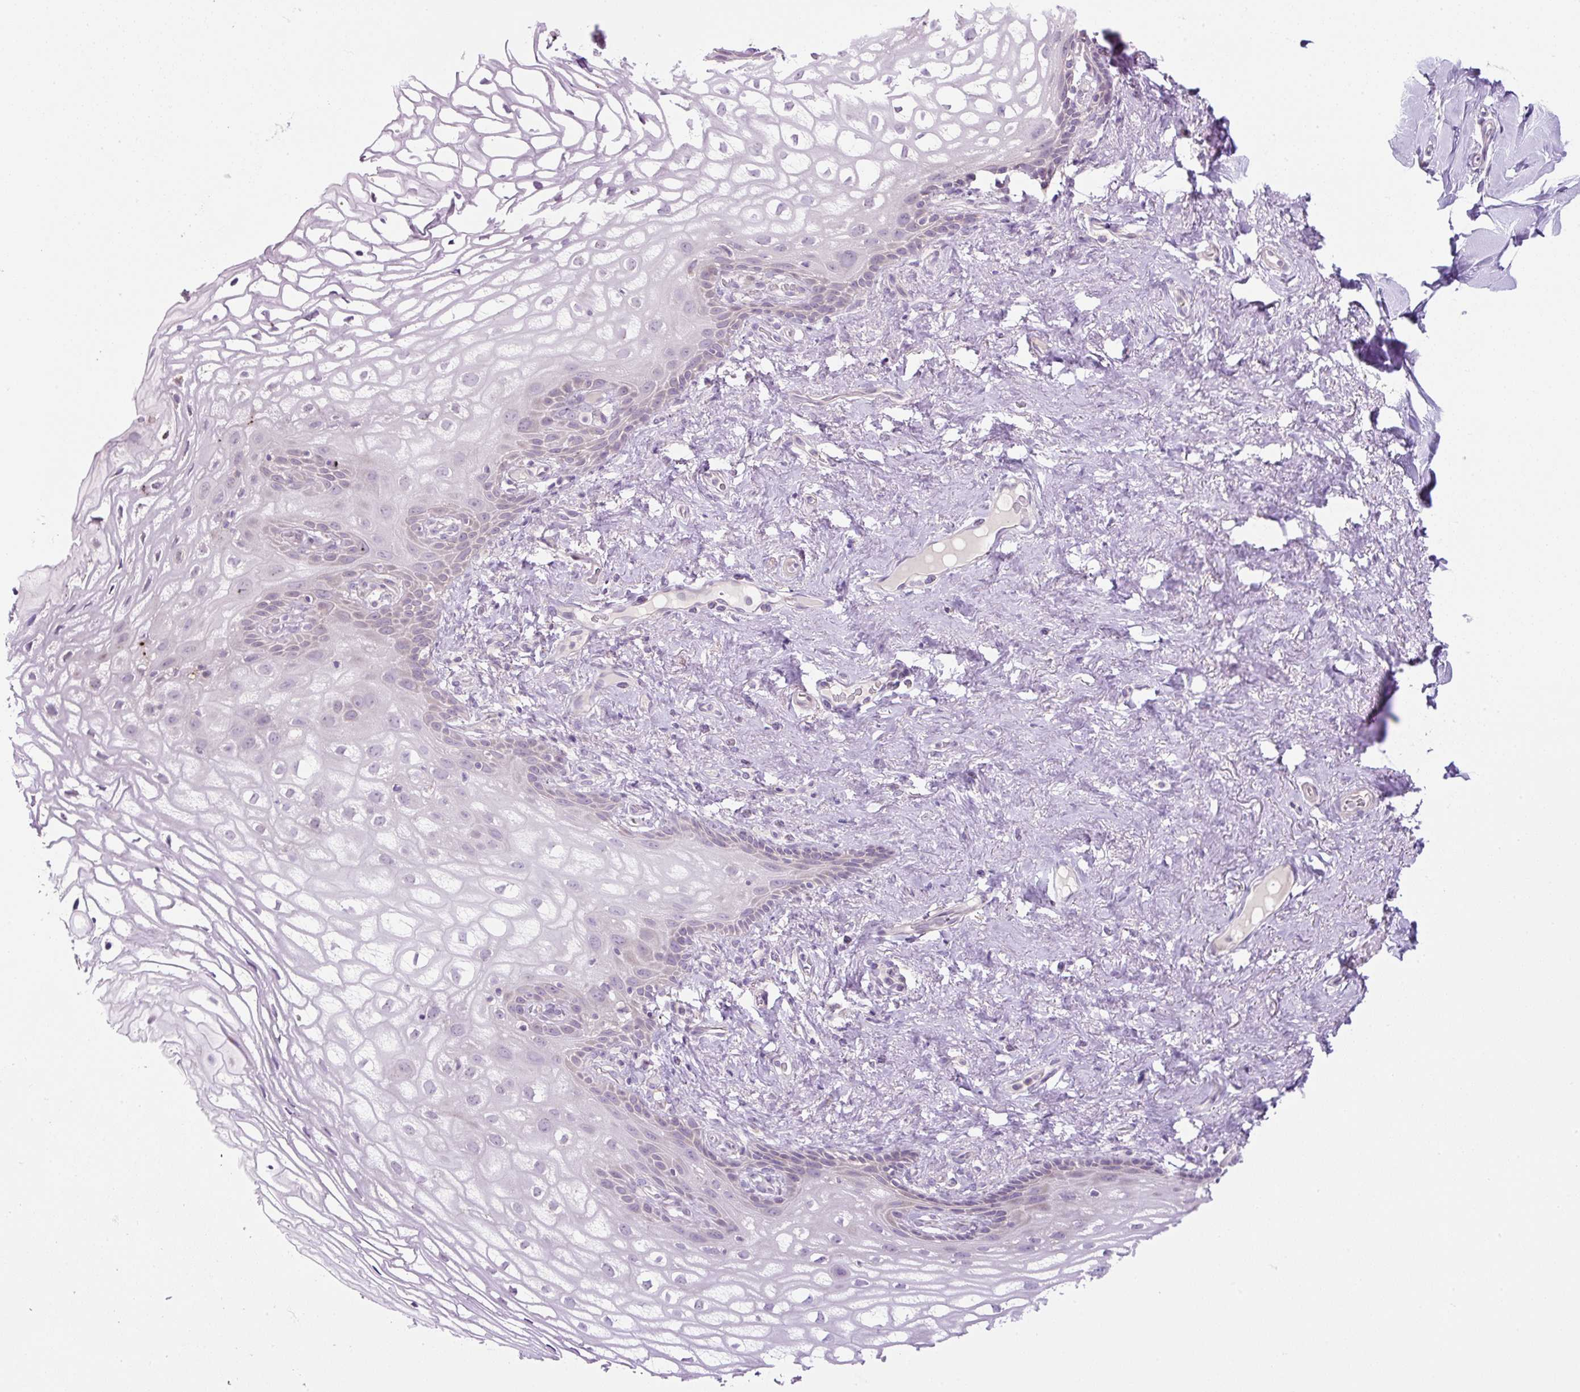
{"staining": {"intensity": "negative", "quantity": "none", "location": "none"}, "tissue": "vagina", "cell_type": "Squamous epithelial cells", "image_type": "normal", "snomed": [{"axis": "morphology", "description": "Normal tissue, NOS"}, {"axis": "morphology", "description": "Adenocarcinoma, NOS"}, {"axis": "topography", "description": "Rectum"}, {"axis": "topography", "description": "Vagina"}, {"axis": "topography", "description": "Peripheral nerve tissue"}], "caption": "High power microscopy photomicrograph of an immunohistochemistry (IHC) image of unremarkable vagina, revealing no significant positivity in squamous epithelial cells.", "gene": "OGDHL", "patient": {"sex": "female", "age": 71}}